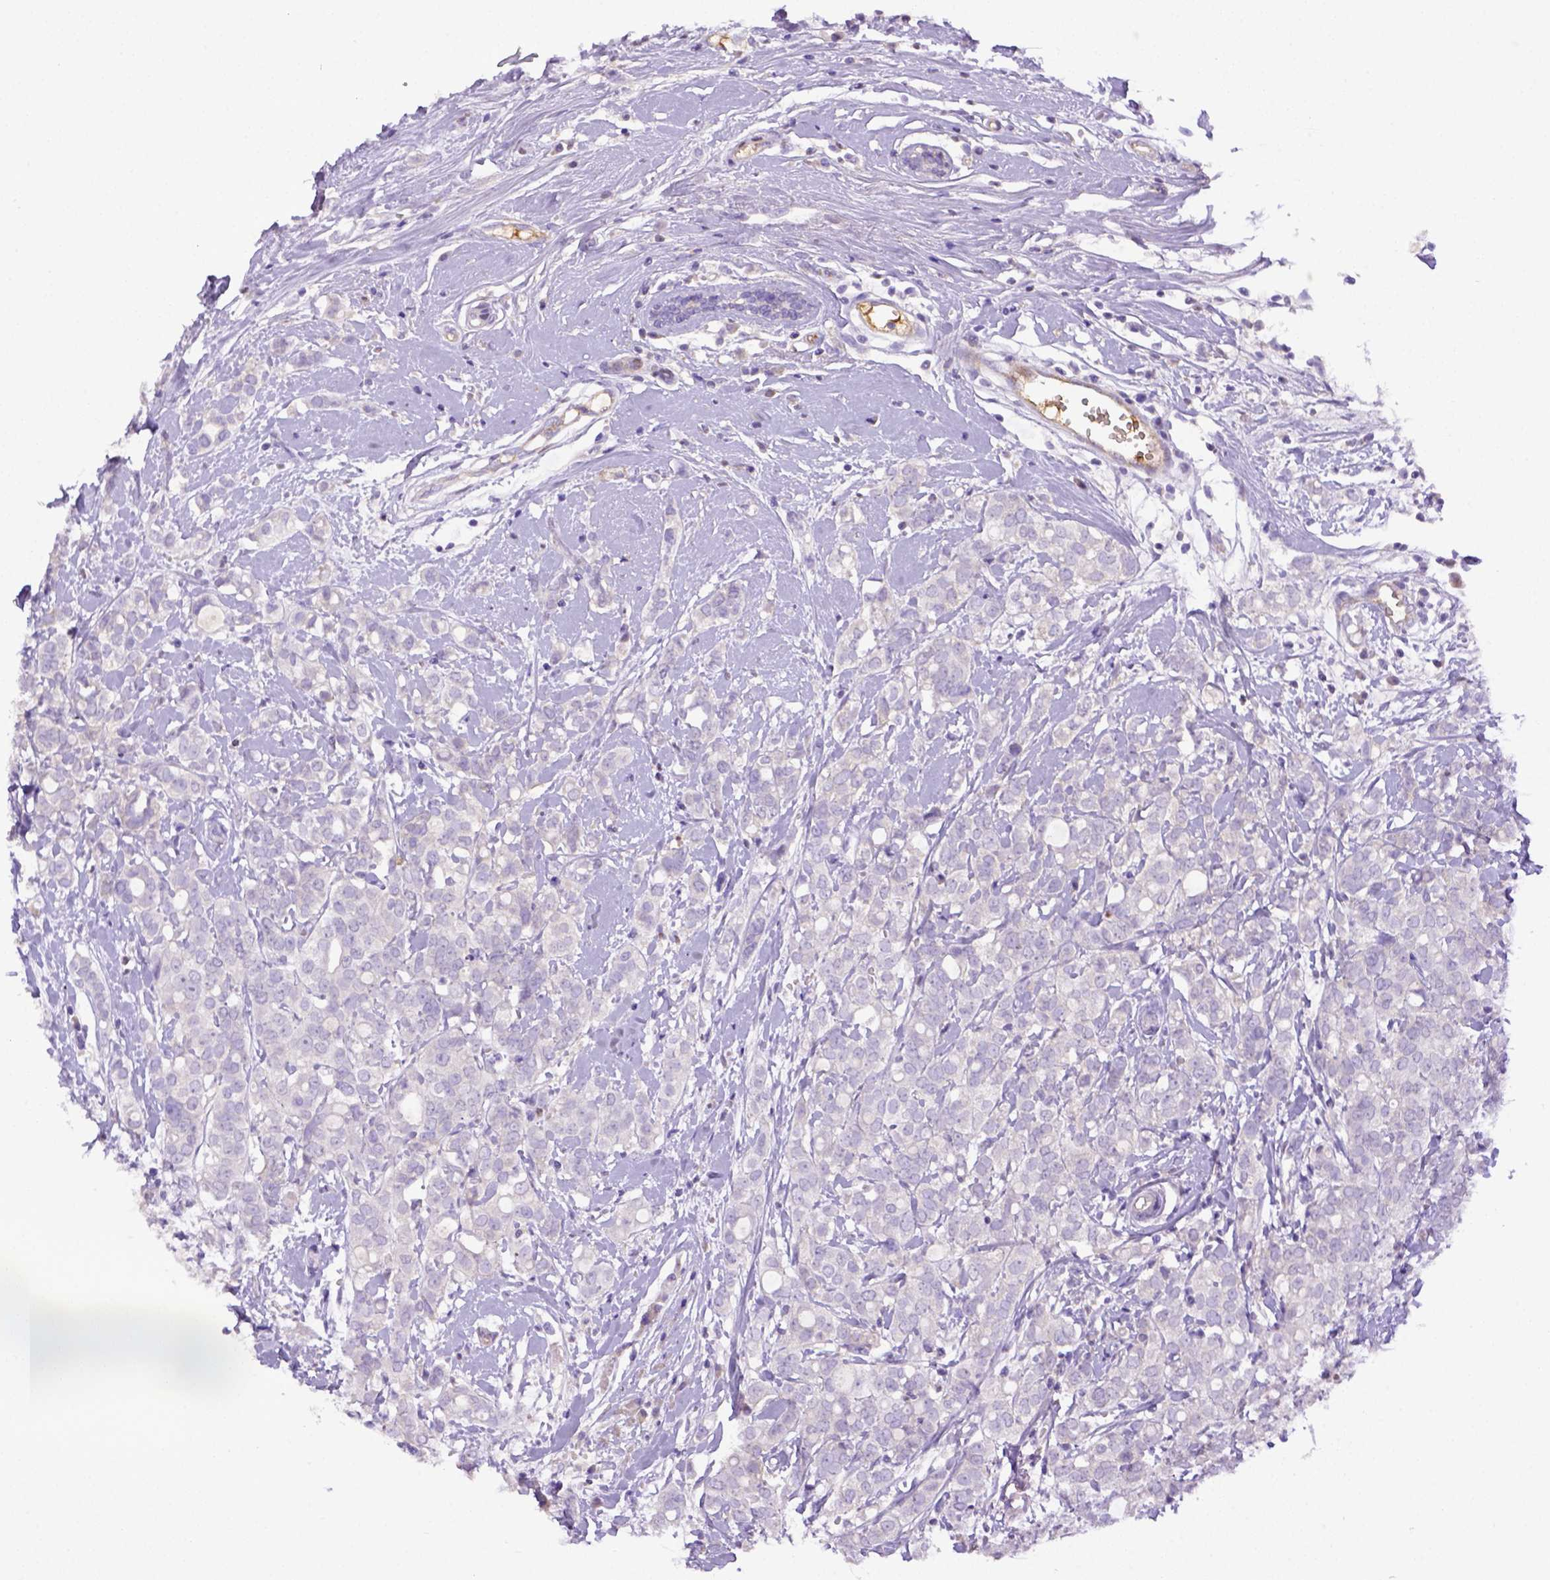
{"staining": {"intensity": "negative", "quantity": "none", "location": "none"}, "tissue": "breast cancer", "cell_type": "Tumor cells", "image_type": "cancer", "snomed": [{"axis": "morphology", "description": "Duct carcinoma"}, {"axis": "topography", "description": "Breast"}], "caption": "A photomicrograph of human breast cancer (invasive ductal carcinoma) is negative for staining in tumor cells. (Immunohistochemistry, brightfield microscopy, high magnification).", "gene": "ITIH4", "patient": {"sex": "female", "age": 40}}